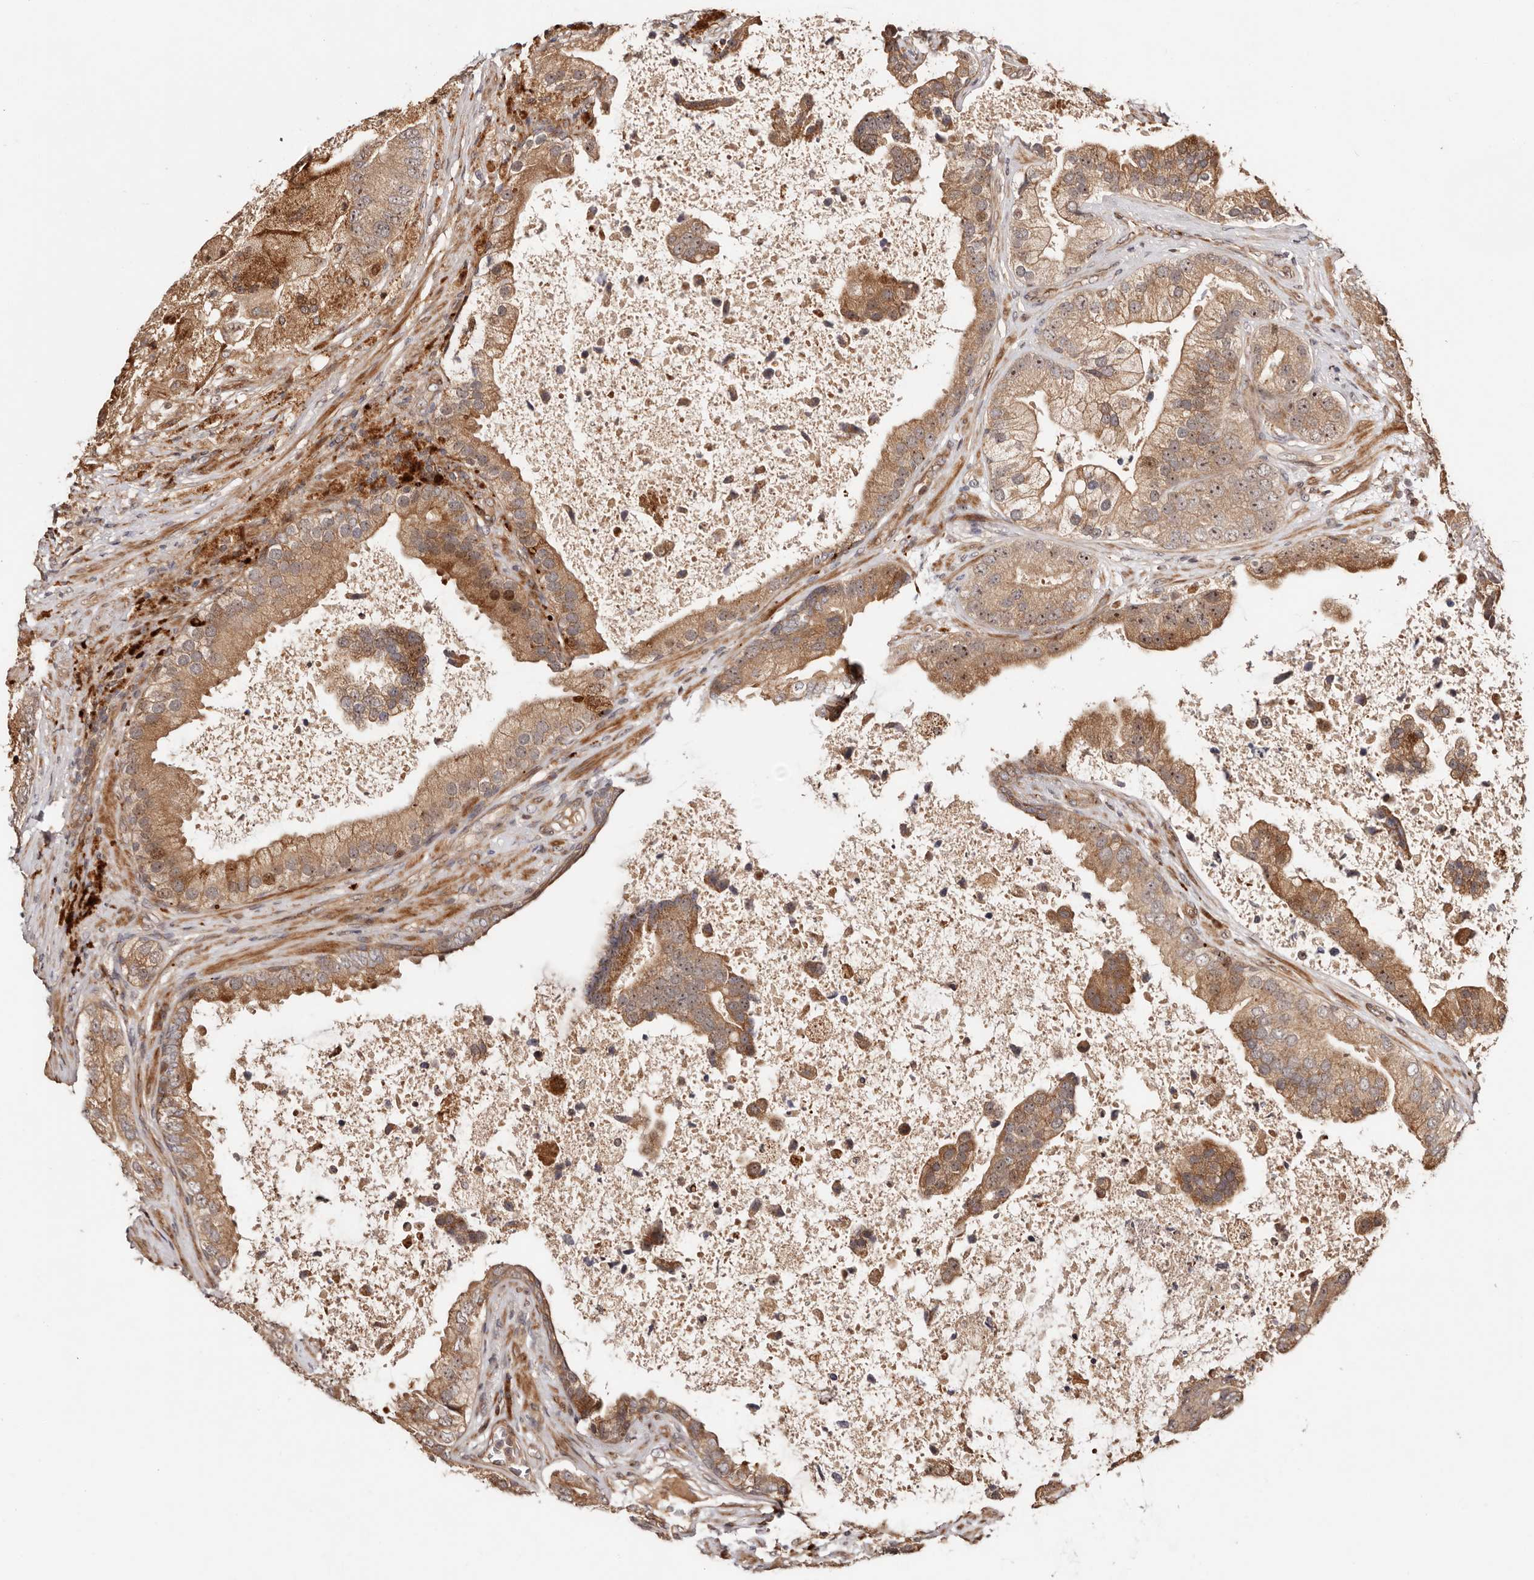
{"staining": {"intensity": "moderate", "quantity": ">75%", "location": "cytoplasmic/membranous,nuclear"}, "tissue": "prostate cancer", "cell_type": "Tumor cells", "image_type": "cancer", "snomed": [{"axis": "morphology", "description": "Adenocarcinoma, High grade"}, {"axis": "topography", "description": "Prostate"}], "caption": "A high-resolution micrograph shows immunohistochemistry (IHC) staining of prostate cancer, which displays moderate cytoplasmic/membranous and nuclear positivity in approximately >75% of tumor cells.", "gene": "PTPN22", "patient": {"sex": "male", "age": 70}}